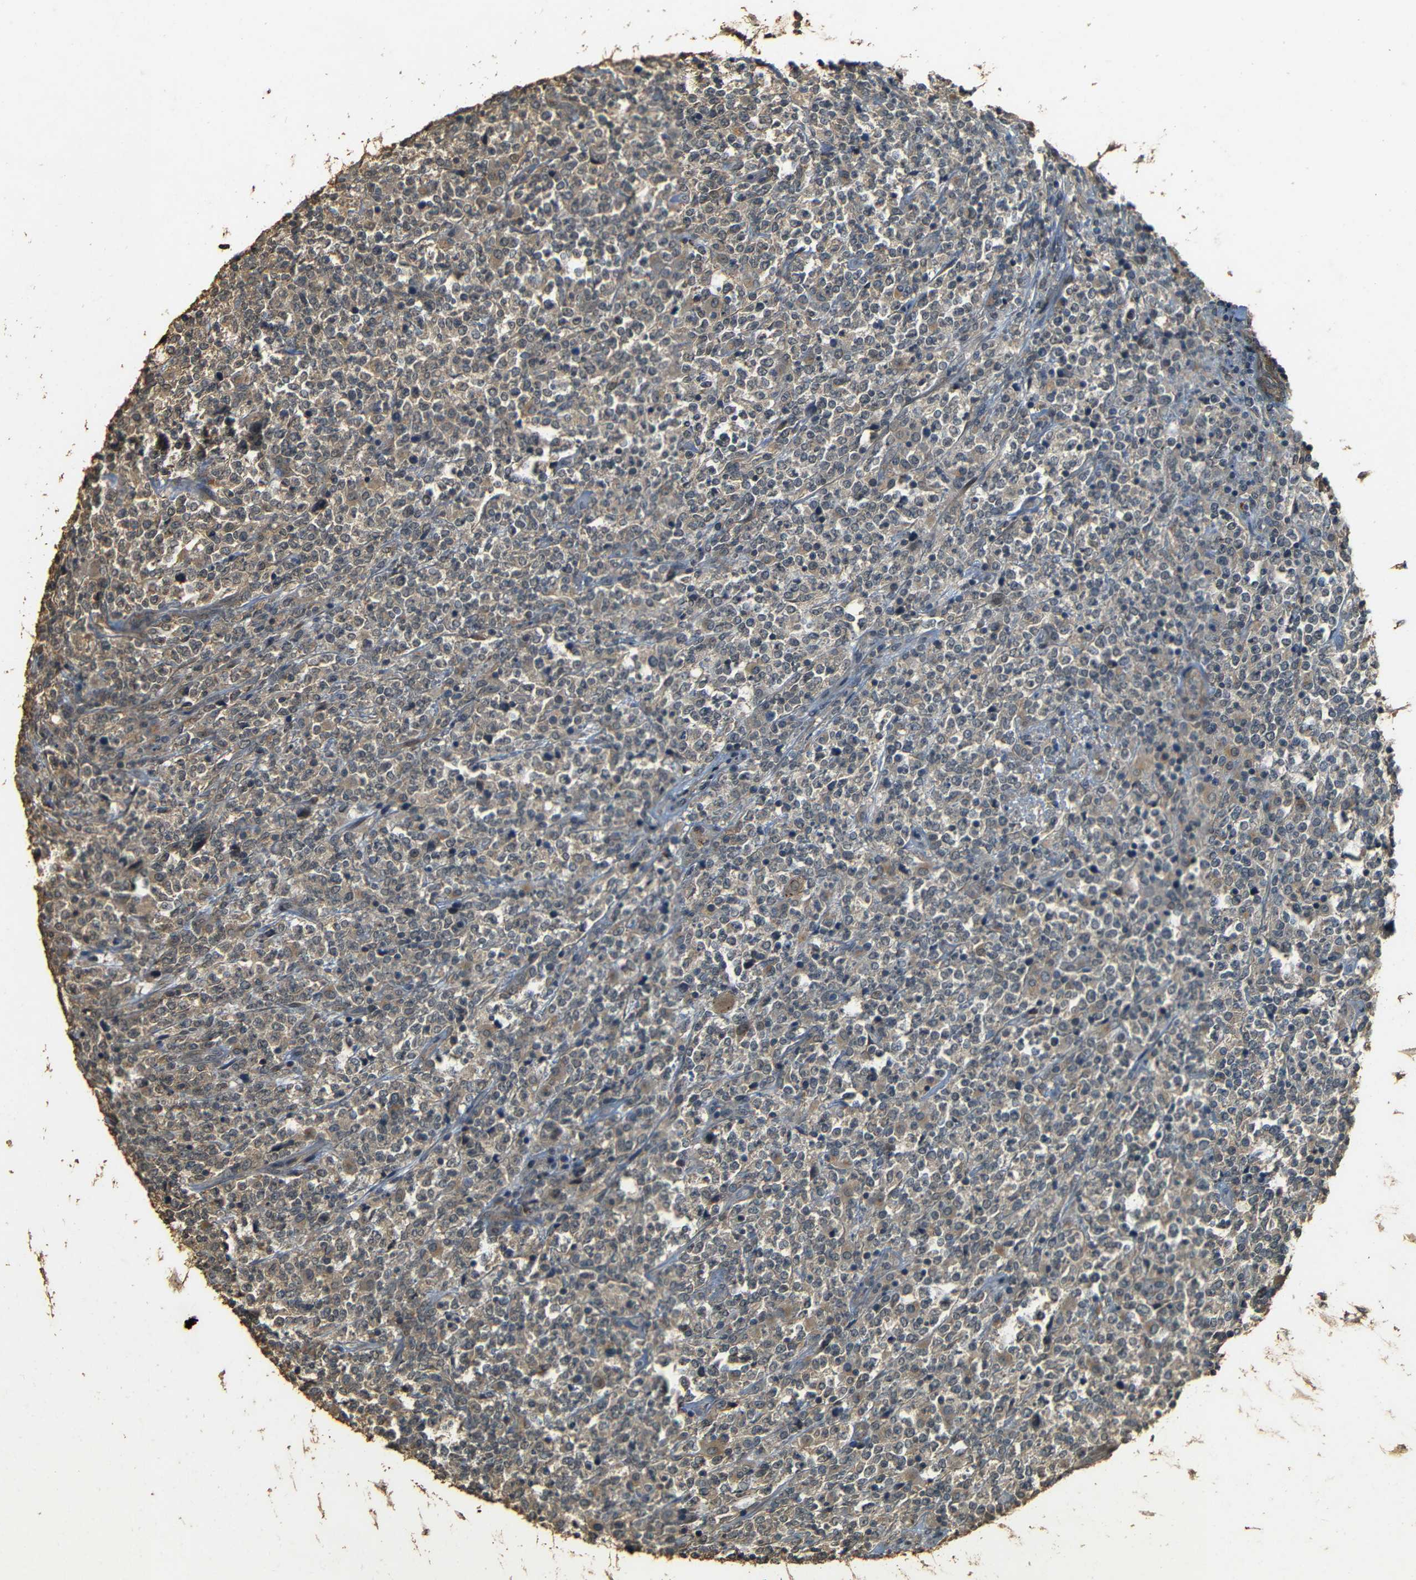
{"staining": {"intensity": "weak", "quantity": "25%-75%", "location": "cytoplasmic/membranous"}, "tissue": "lymphoma", "cell_type": "Tumor cells", "image_type": "cancer", "snomed": [{"axis": "morphology", "description": "Malignant lymphoma, non-Hodgkin's type, High grade"}, {"axis": "topography", "description": "Soft tissue"}], "caption": "Brown immunohistochemical staining in lymphoma shows weak cytoplasmic/membranous expression in approximately 25%-75% of tumor cells.", "gene": "PDE5A", "patient": {"sex": "male", "age": 18}}